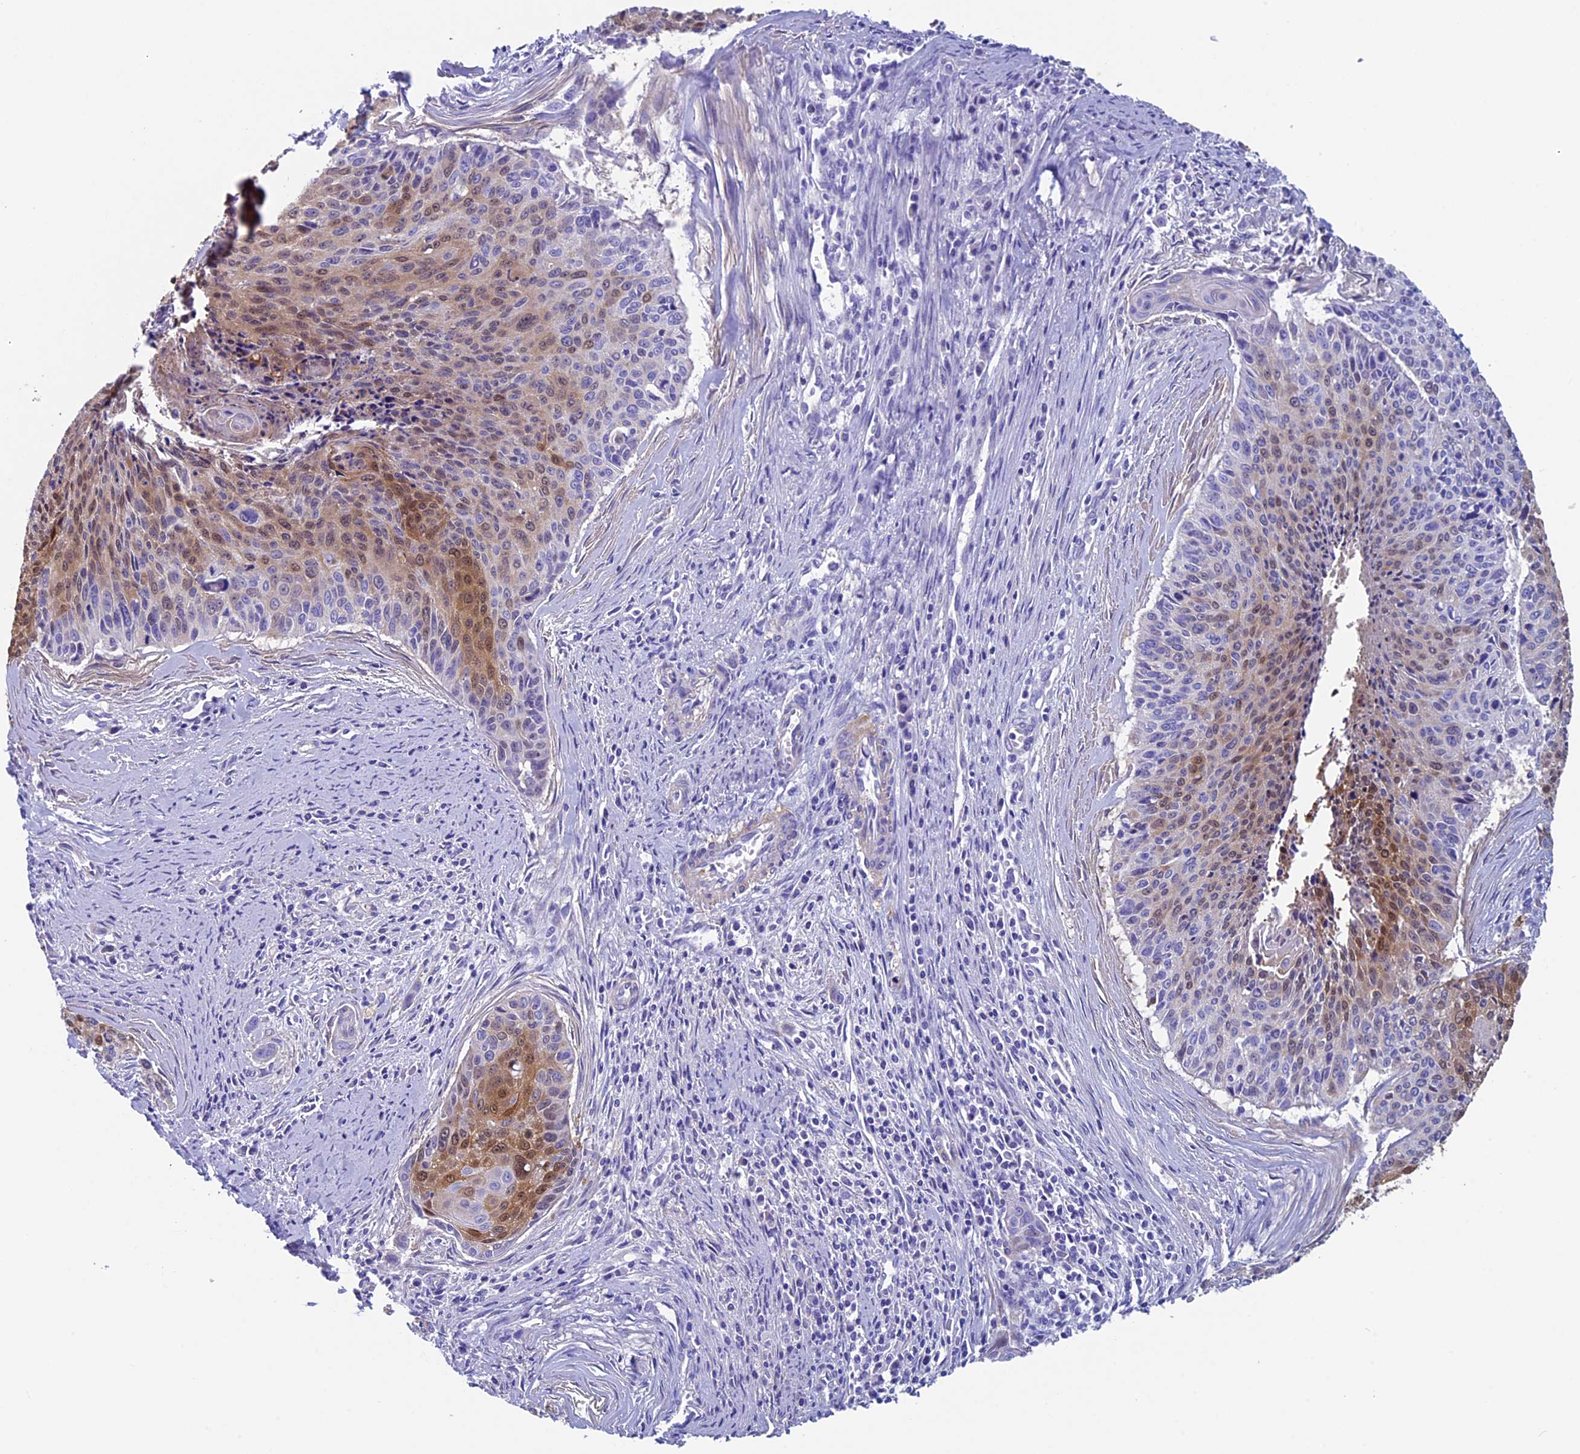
{"staining": {"intensity": "moderate", "quantity": "25%-75%", "location": "cytoplasmic/membranous,nuclear"}, "tissue": "cervical cancer", "cell_type": "Tumor cells", "image_type": "cancer", "snomed": [{"axis": "morphology", "description": "Squamous cell carcinoma, NOS"}, {"axis": "topography", "description": "Cervix"}], "caption": "High-magnification brightfield microscopy of cervical cancer (squamous cell carcinoma) stained with DAB (brown) and counterstained with hematoxylin (blue). tumor cells exhibit moderate cytoplasmic/membranous and nuclear staining is identified in approximately25%-75% of cells.", "gene": "ADH7", "patient": {"sex": "female", "age": 55}}